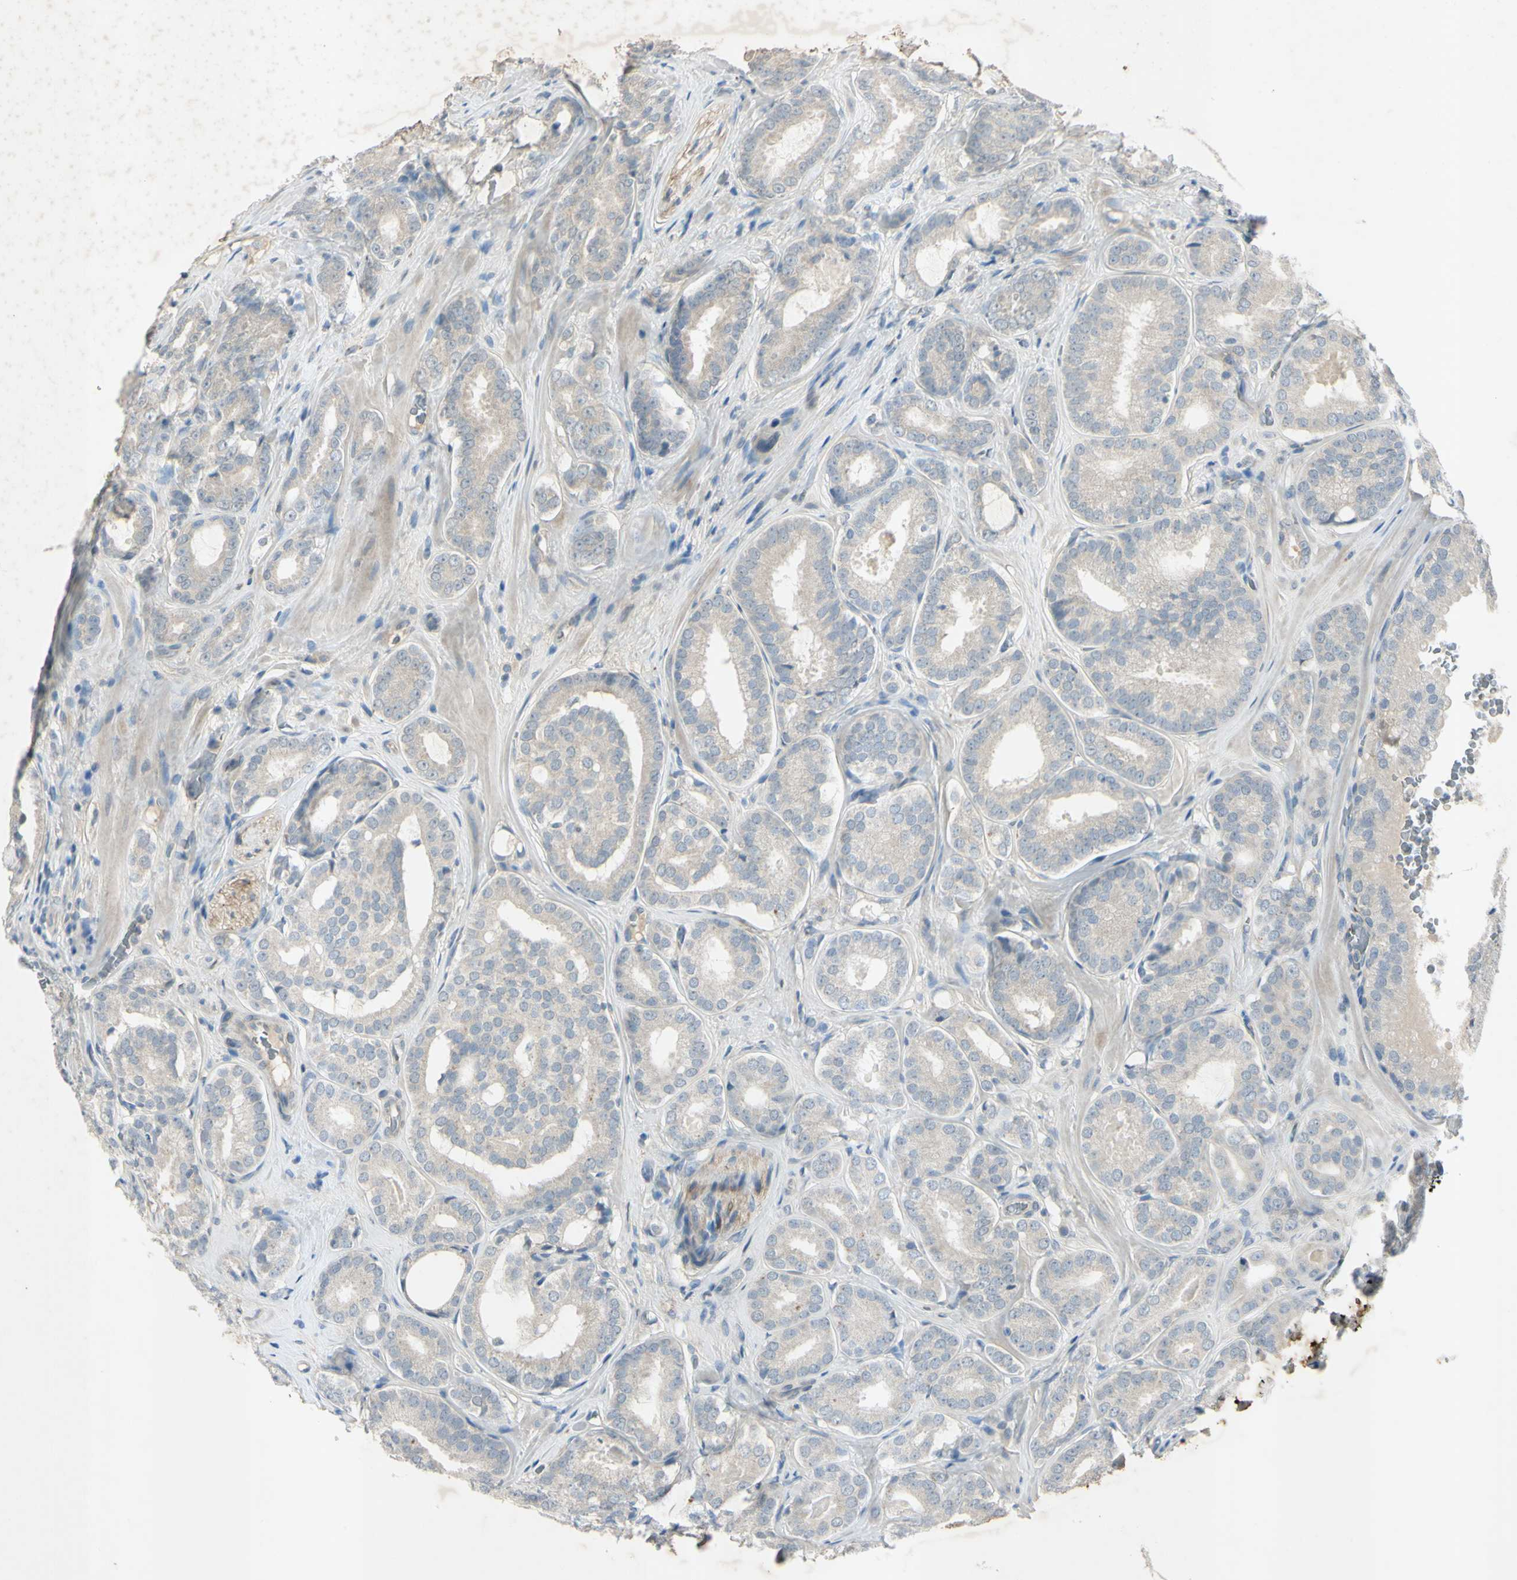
{"staining": {"intensity": "weak", "quantity": "25%-75%", "location": "cytoplasmic/membranous"}, "tissue": "prostate cancer", "cell_type": "Tumor cells", "image_type": "cancer", "snomed": [{"axis": "morphology", "description": "Adenocarcinoma, High grade"}, {"axis": "topography", "description": "Prostate"}], "caption": "Human prostate cancer stained for a protein (brown) reveals weak cytoplasmic/membranous positive staining in approximately 25%-75% of tumor cells.", "gene": "AATK", "patient": {"sex": "male", "age": 64}}